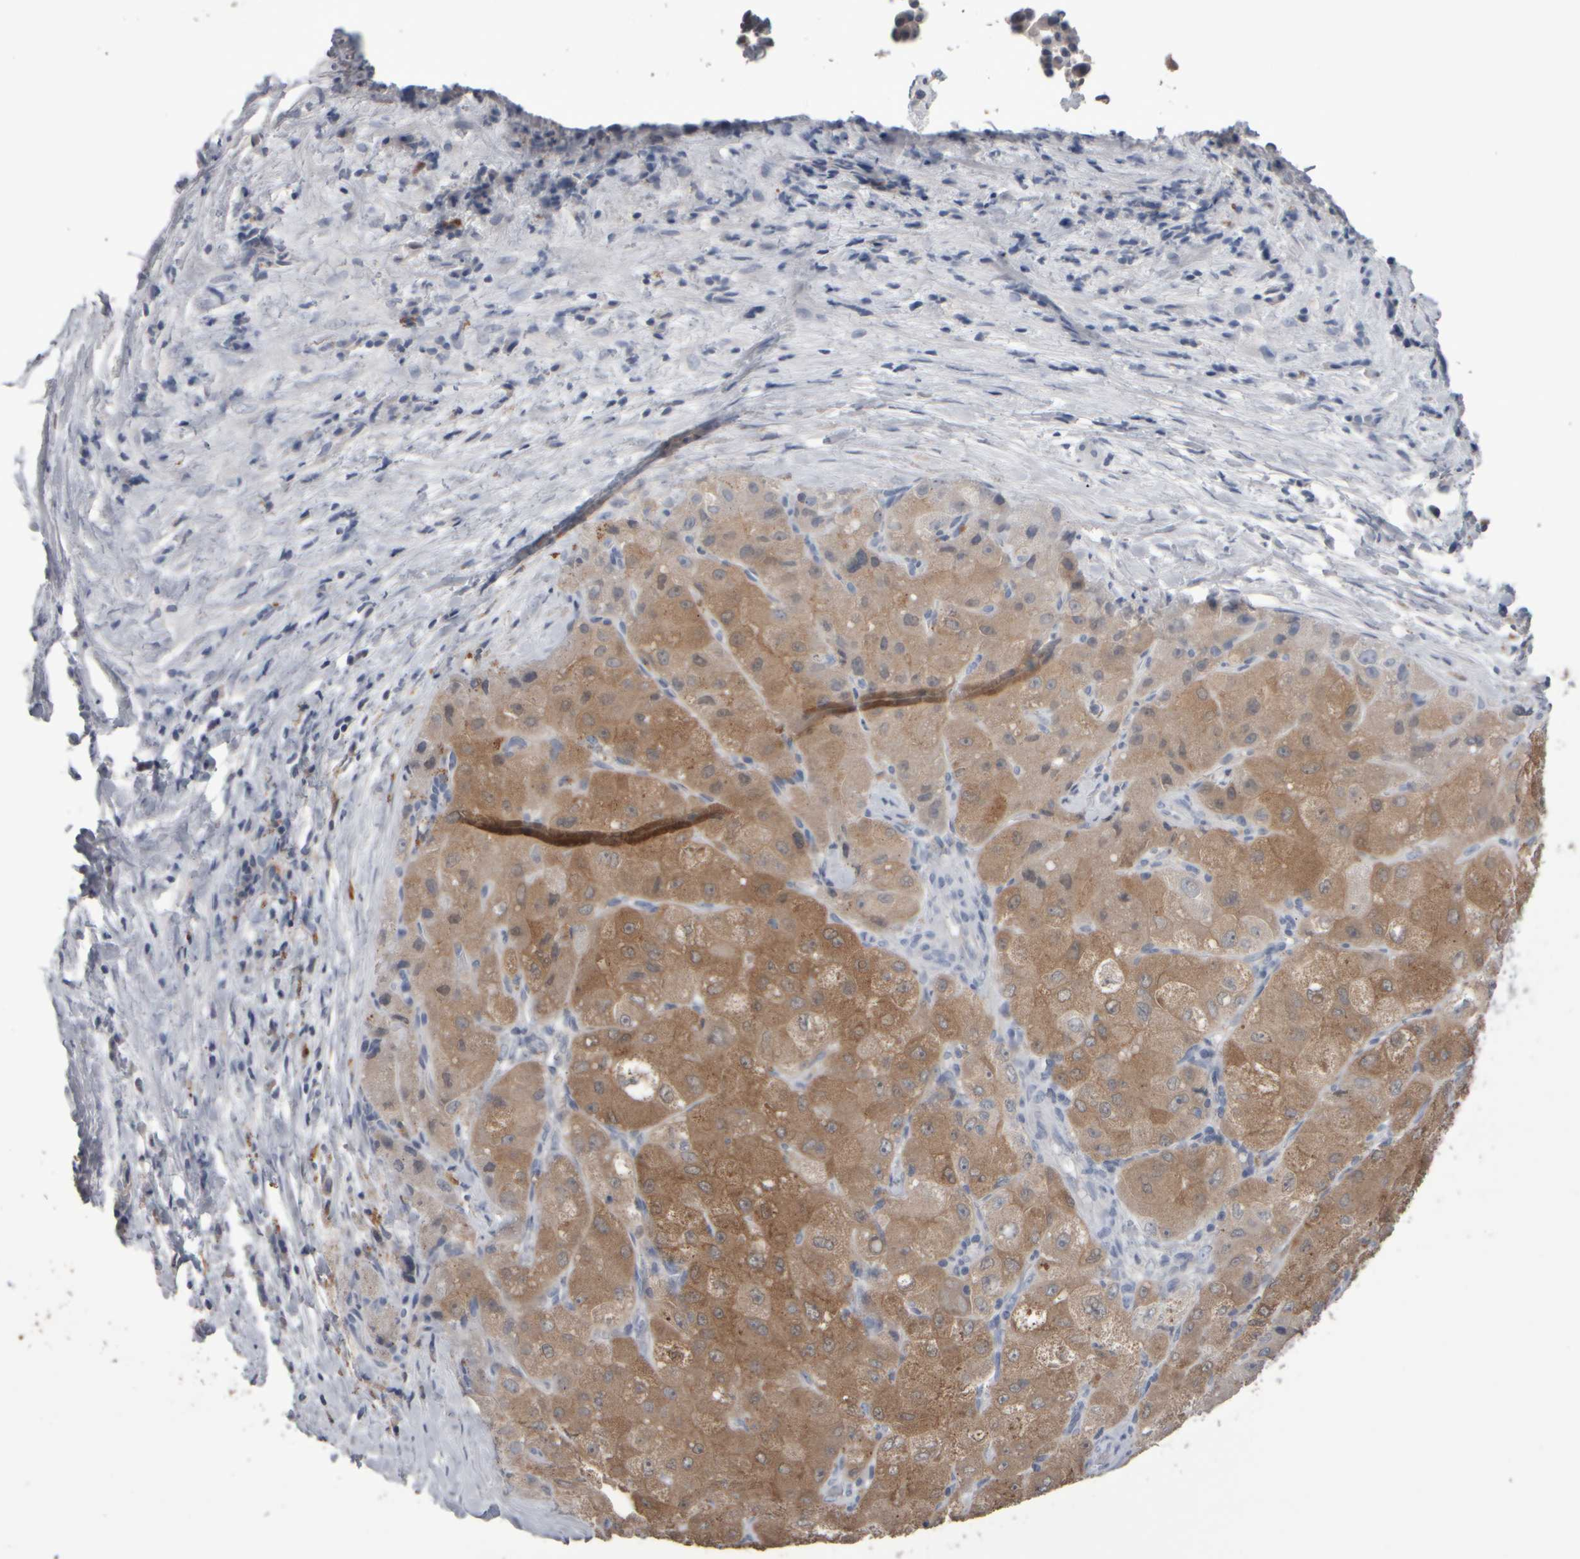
{"staining": {"intensity": "moderate", "quantity": ">75%", "location": "cytoplasmic/membranous"}, "tissue": "liver cancer", "cell_type": "Tumor cells", "image_type": "cancer", "snomed": [{"axis": "morphology", "description": "Carcinoma, Hepatocellular, NOS"}, {"axis": "topography", "description": "Liver"}], "caption": "Immunohistochemistry staining of liver cancer, which reveals medium levels of moderate cytoplasmic/membranous positivity in approximately >75% of tumor cells indicating moderate cytoplasmic/membranous protein staining. The staining was performed using DAB (brown) for protein detection and nuclei were counterstained in hematoxylin (blue).", "gene": "EPHX2", "patient": {"sex": "male", "age": 80}}